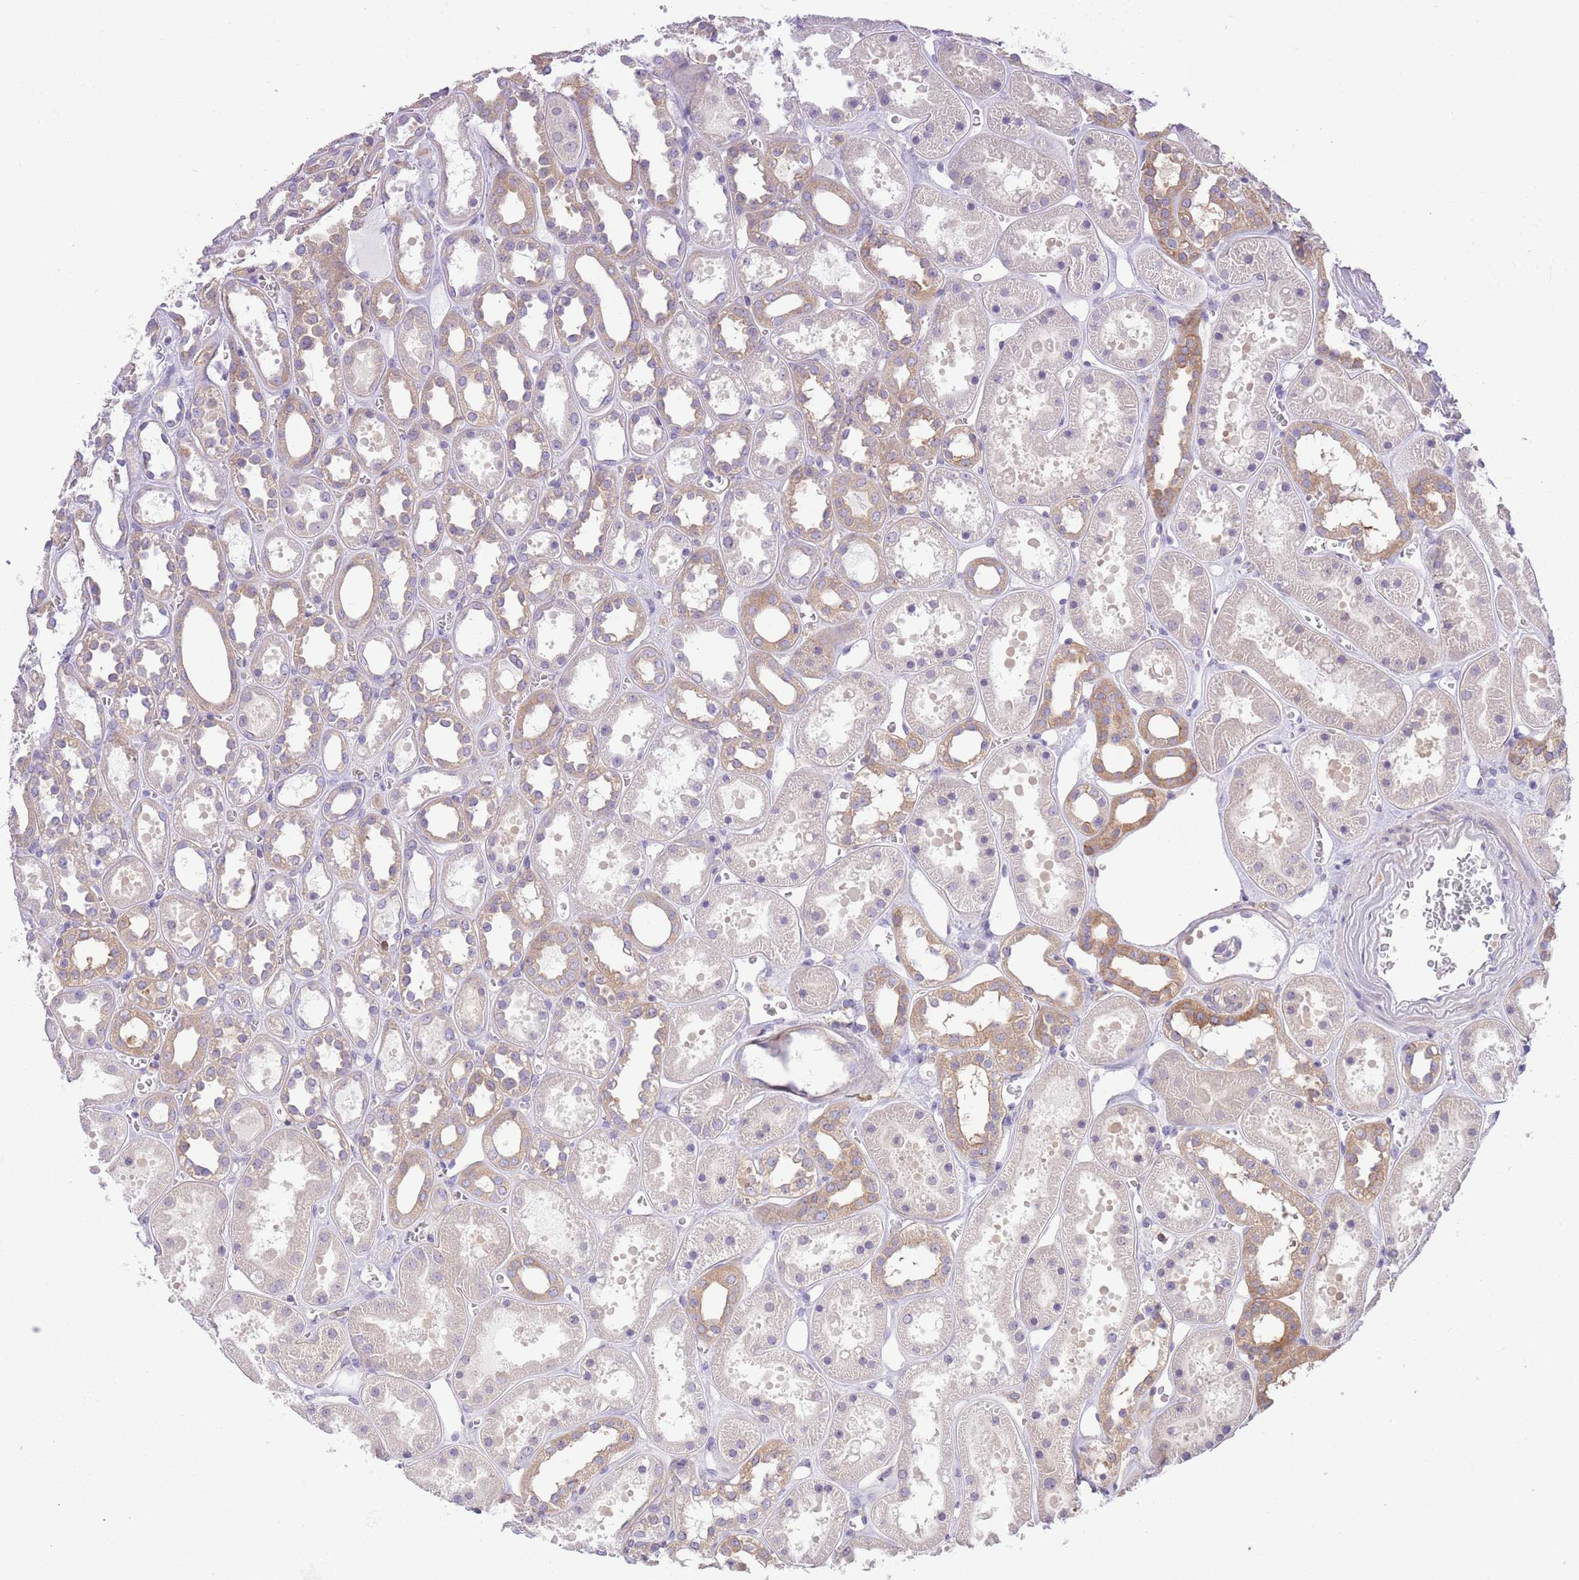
{"staining": {"intensity": "negative", "quantity": "none", "location": "none"}, "tissue": "kidney", "cell_type": "Cells in glomeruli", "image_type": "normal", "snomed": [{"axis": "morphology", "description": "Normal tissue, NOS"}, {"axis": "topography", "description": "Kidney"}], "caption": "IHC micrograph of unremarkable kidney: human kidney stained with DAB (3,3'-diaminobenzidine) displays no significant protein positivity in cells in glomeruli. The staining was performed using DAB to visualize the protein expression in brown, while the nuclei were stained in blue with hematoxylin (Magnification: 20x).", "gene": "PRKAR1A", "patient": {"sex": "female", "age": 41}}